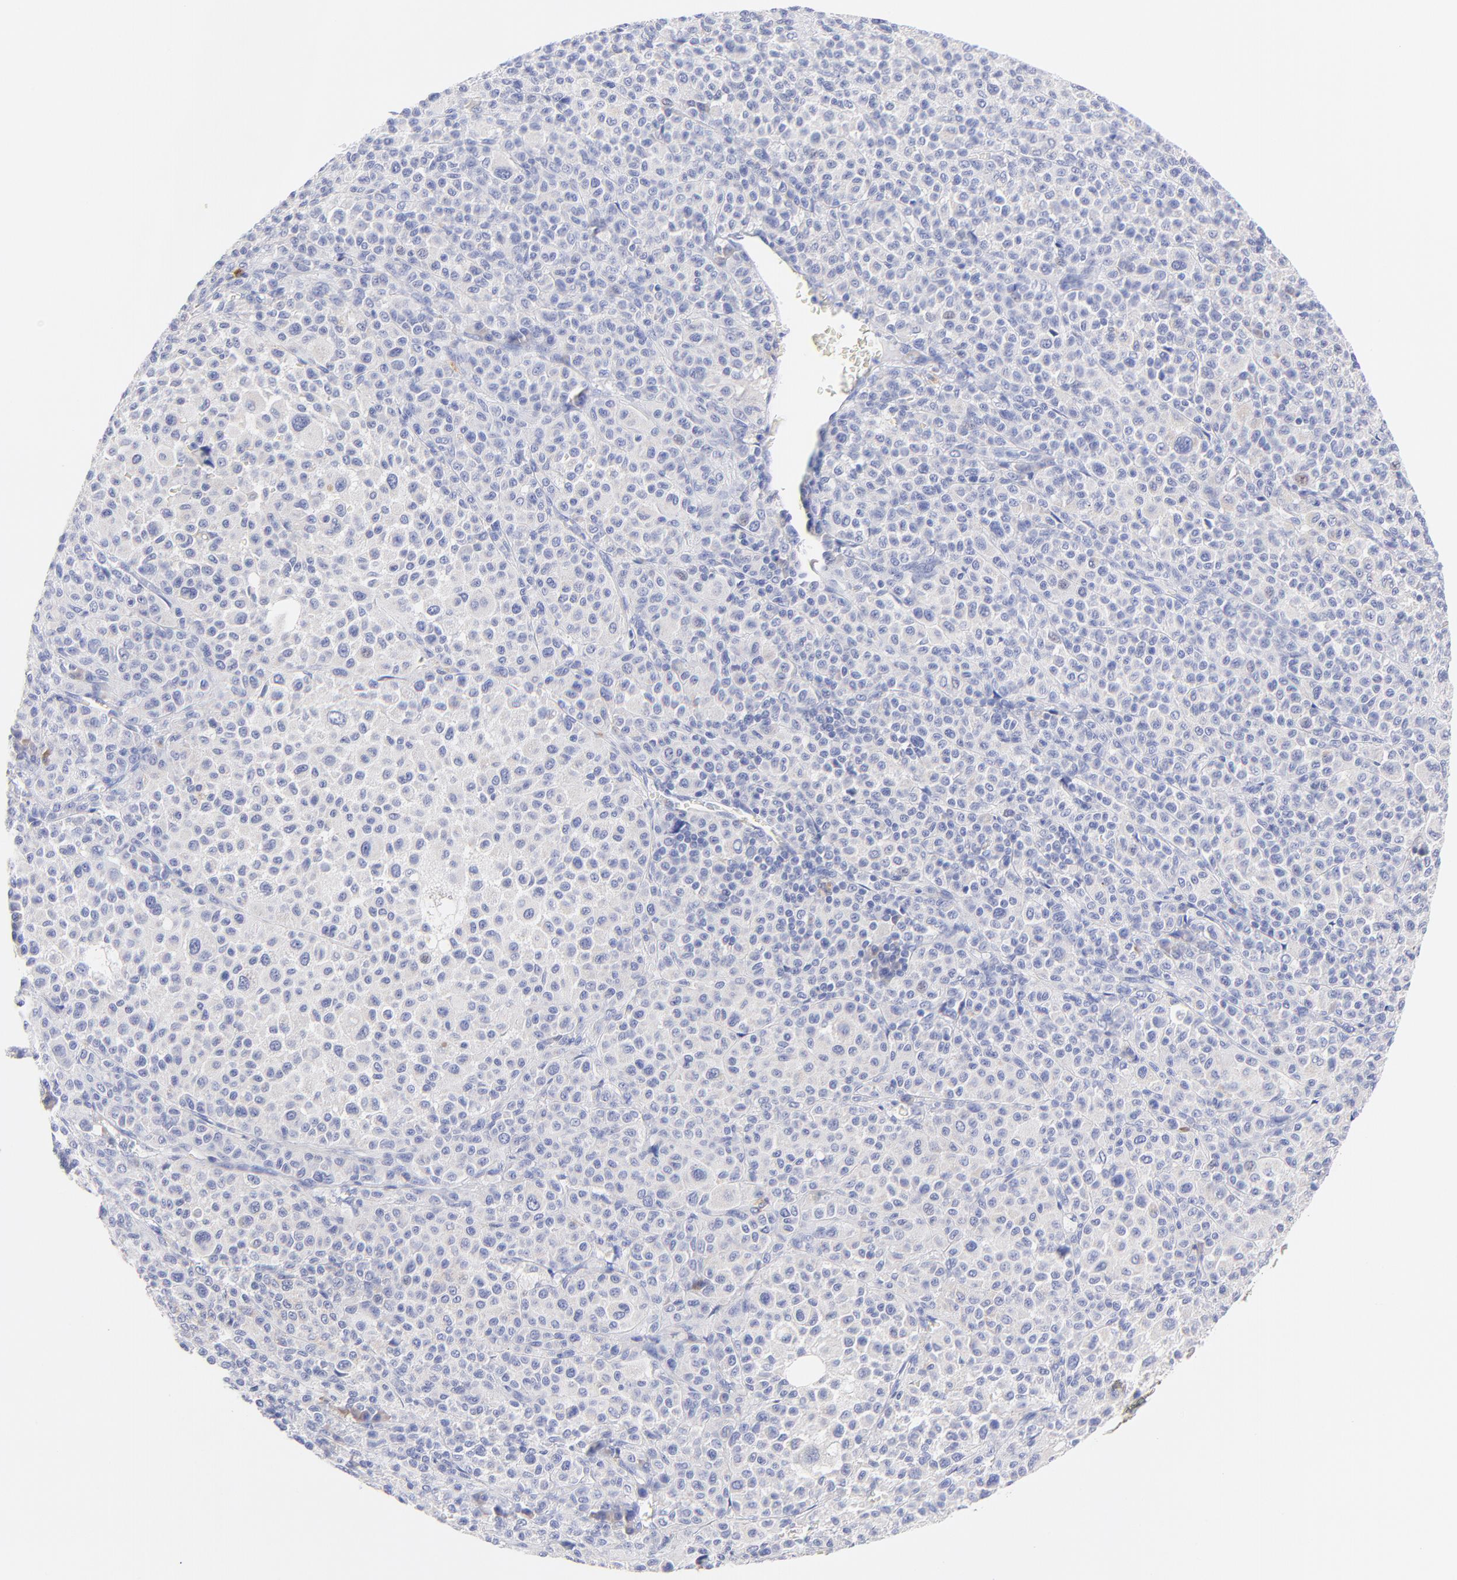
{"staining": {"intensity": "negative", "quantity": "none", "location": "none"}, "tissue": "melanoma", "cell_type": "Tumor cells", "image_type": "cancer", "snomed": [{"axis": "morphology", "description": "Malignant melanoma, Metastatic site"}, {"axis": "topography", "description": "Skin"}], "caption": "Malignant melanoma (metastatic site) stained for a protein using immunohistochemistry displays no expression tumor cells.", "gene": "EBP", "patient": {"sex": "female", "age": 74}}